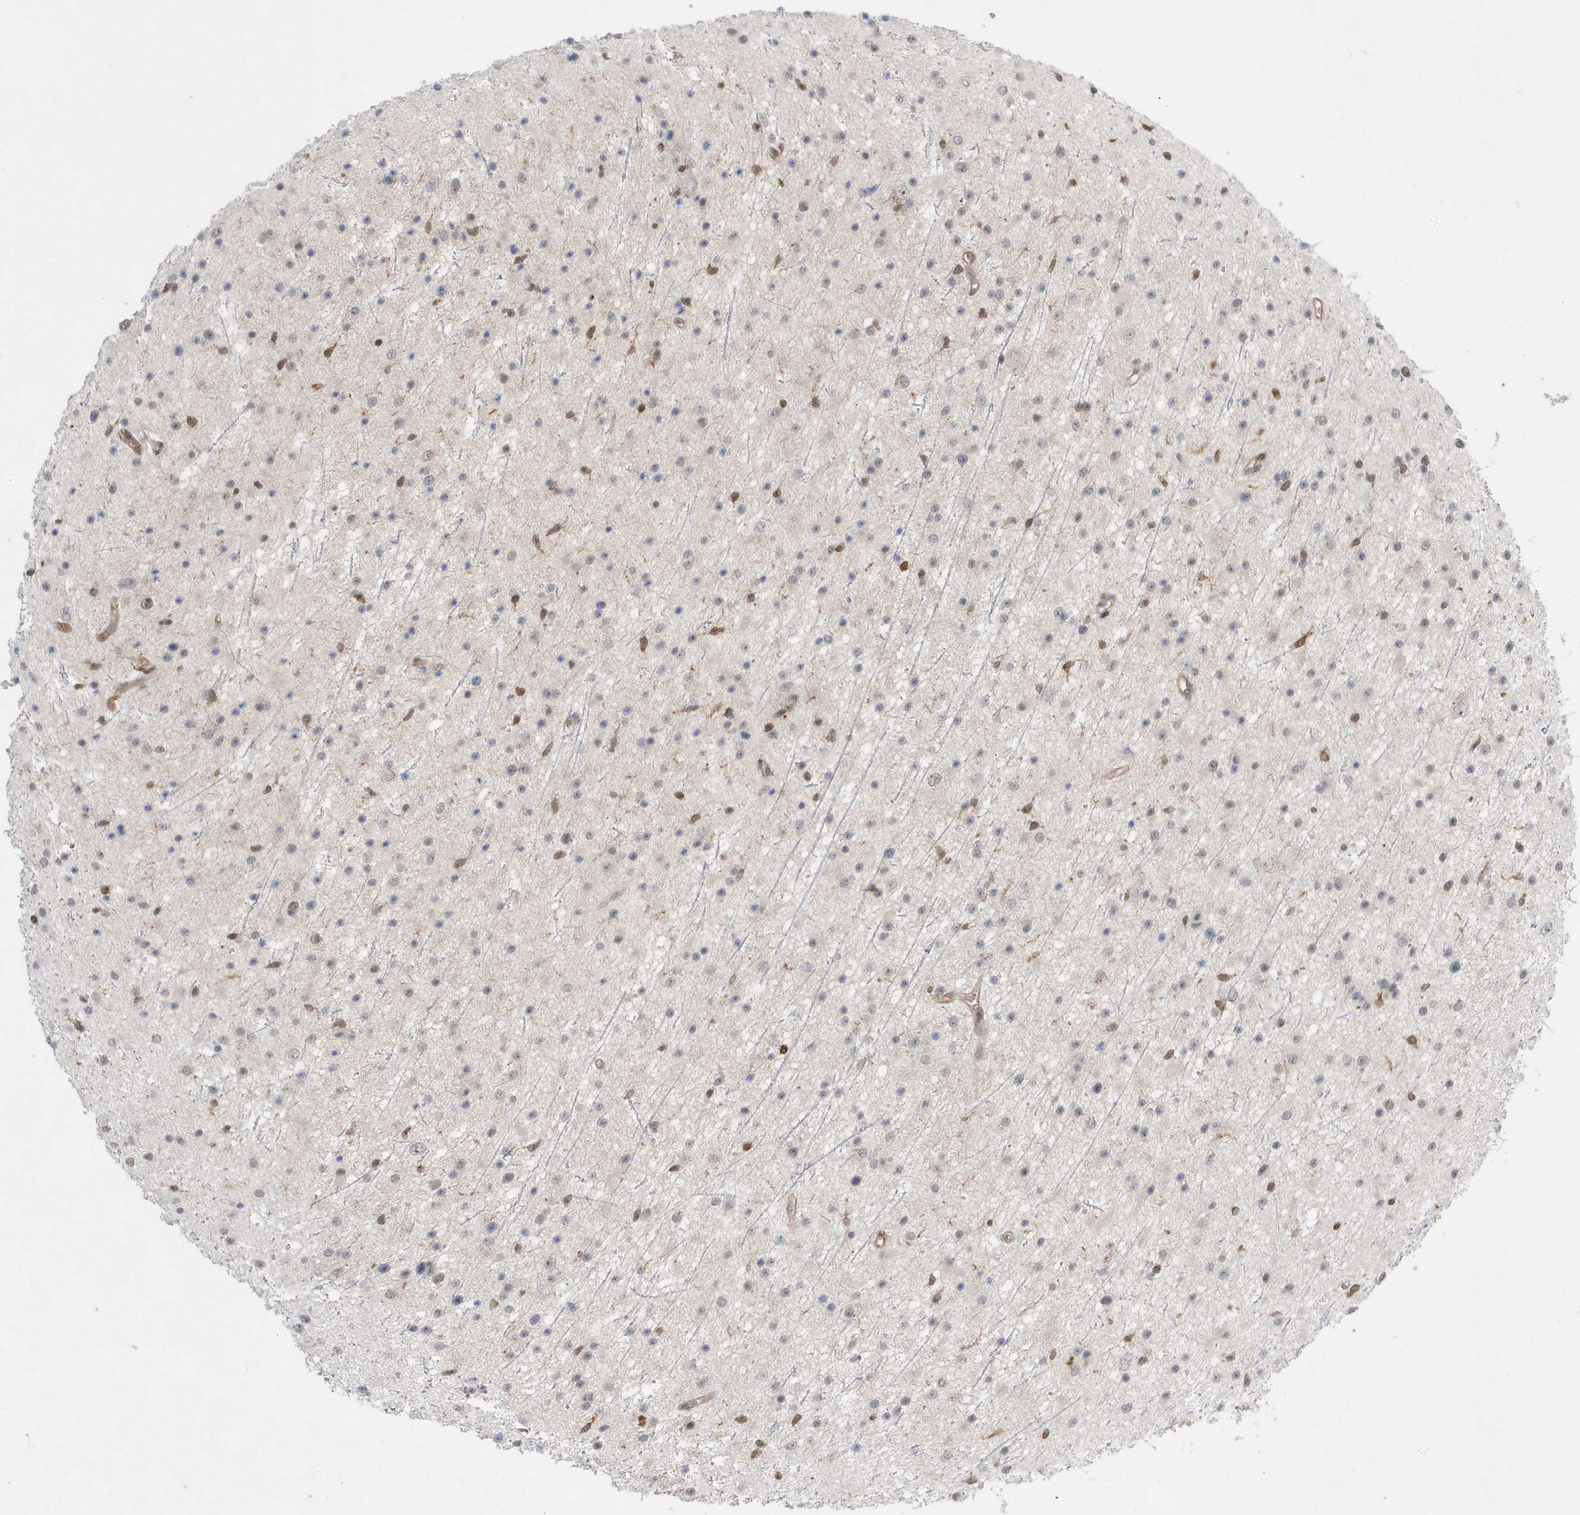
{"staining": {"intensity": "negative", "quantity": "none", "location": "none"}, "tissue": "glioma", "cell_type": "Tumor cells", "image_type": "cancer", "snomed": [{"axis": "morphology", "description": "Glioma, malignant, Low grade"}, {"axis": "topography", "description": "Cerebral cortex"}], "caption": "The IHC histopathology image has no significant staining in tumor cells of low-grade glioma (malignant) tissue.", "gene": "TMEM132B", "patient": {"sex": "female", "age": 39}}